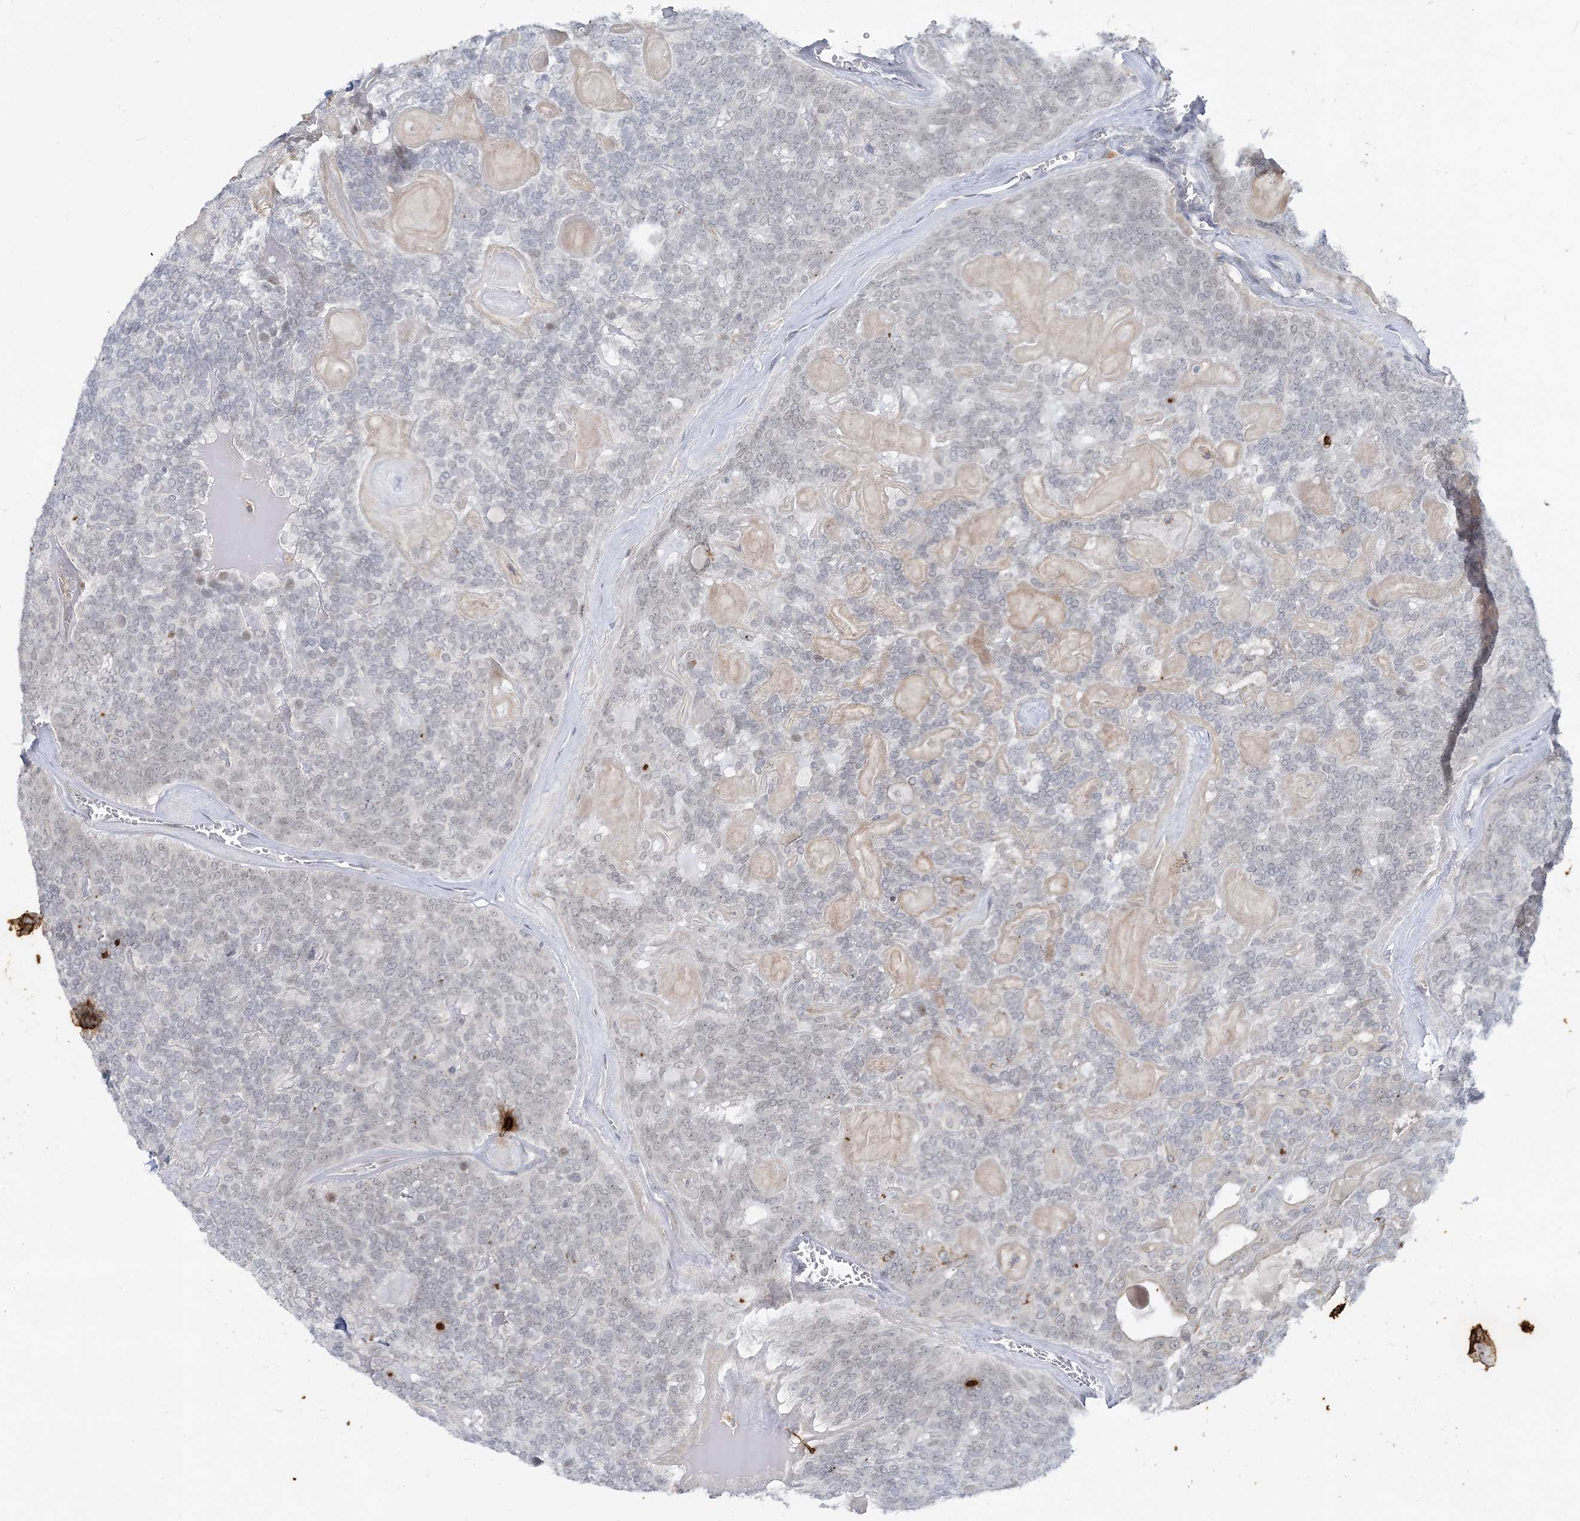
{"staining": {"intensity": "weak", "quantity": "<25%", "location": "nuclear"}, "tissue": "head and neck cancer", "cell_type": "Tumor cells", "image_type": "cancer", "snomed": [{"axis": "morphology", "description": "Adenocarcinoma, NOS"}, {"axis": "topography", "description": "Head-Neck"}], "caption": "Immunohistochemistry histopathology image of neoplastic tissue: human adenocarcinoma (head and neck) stained with DAB (3,3'-diaminobenzidine) demonstrates no significant protein positivity in tumor cells. (IHC, brightfield microscopy, high magnification).", "gene": "LEXM", "patient": {"sex": "male", "age": 66}}